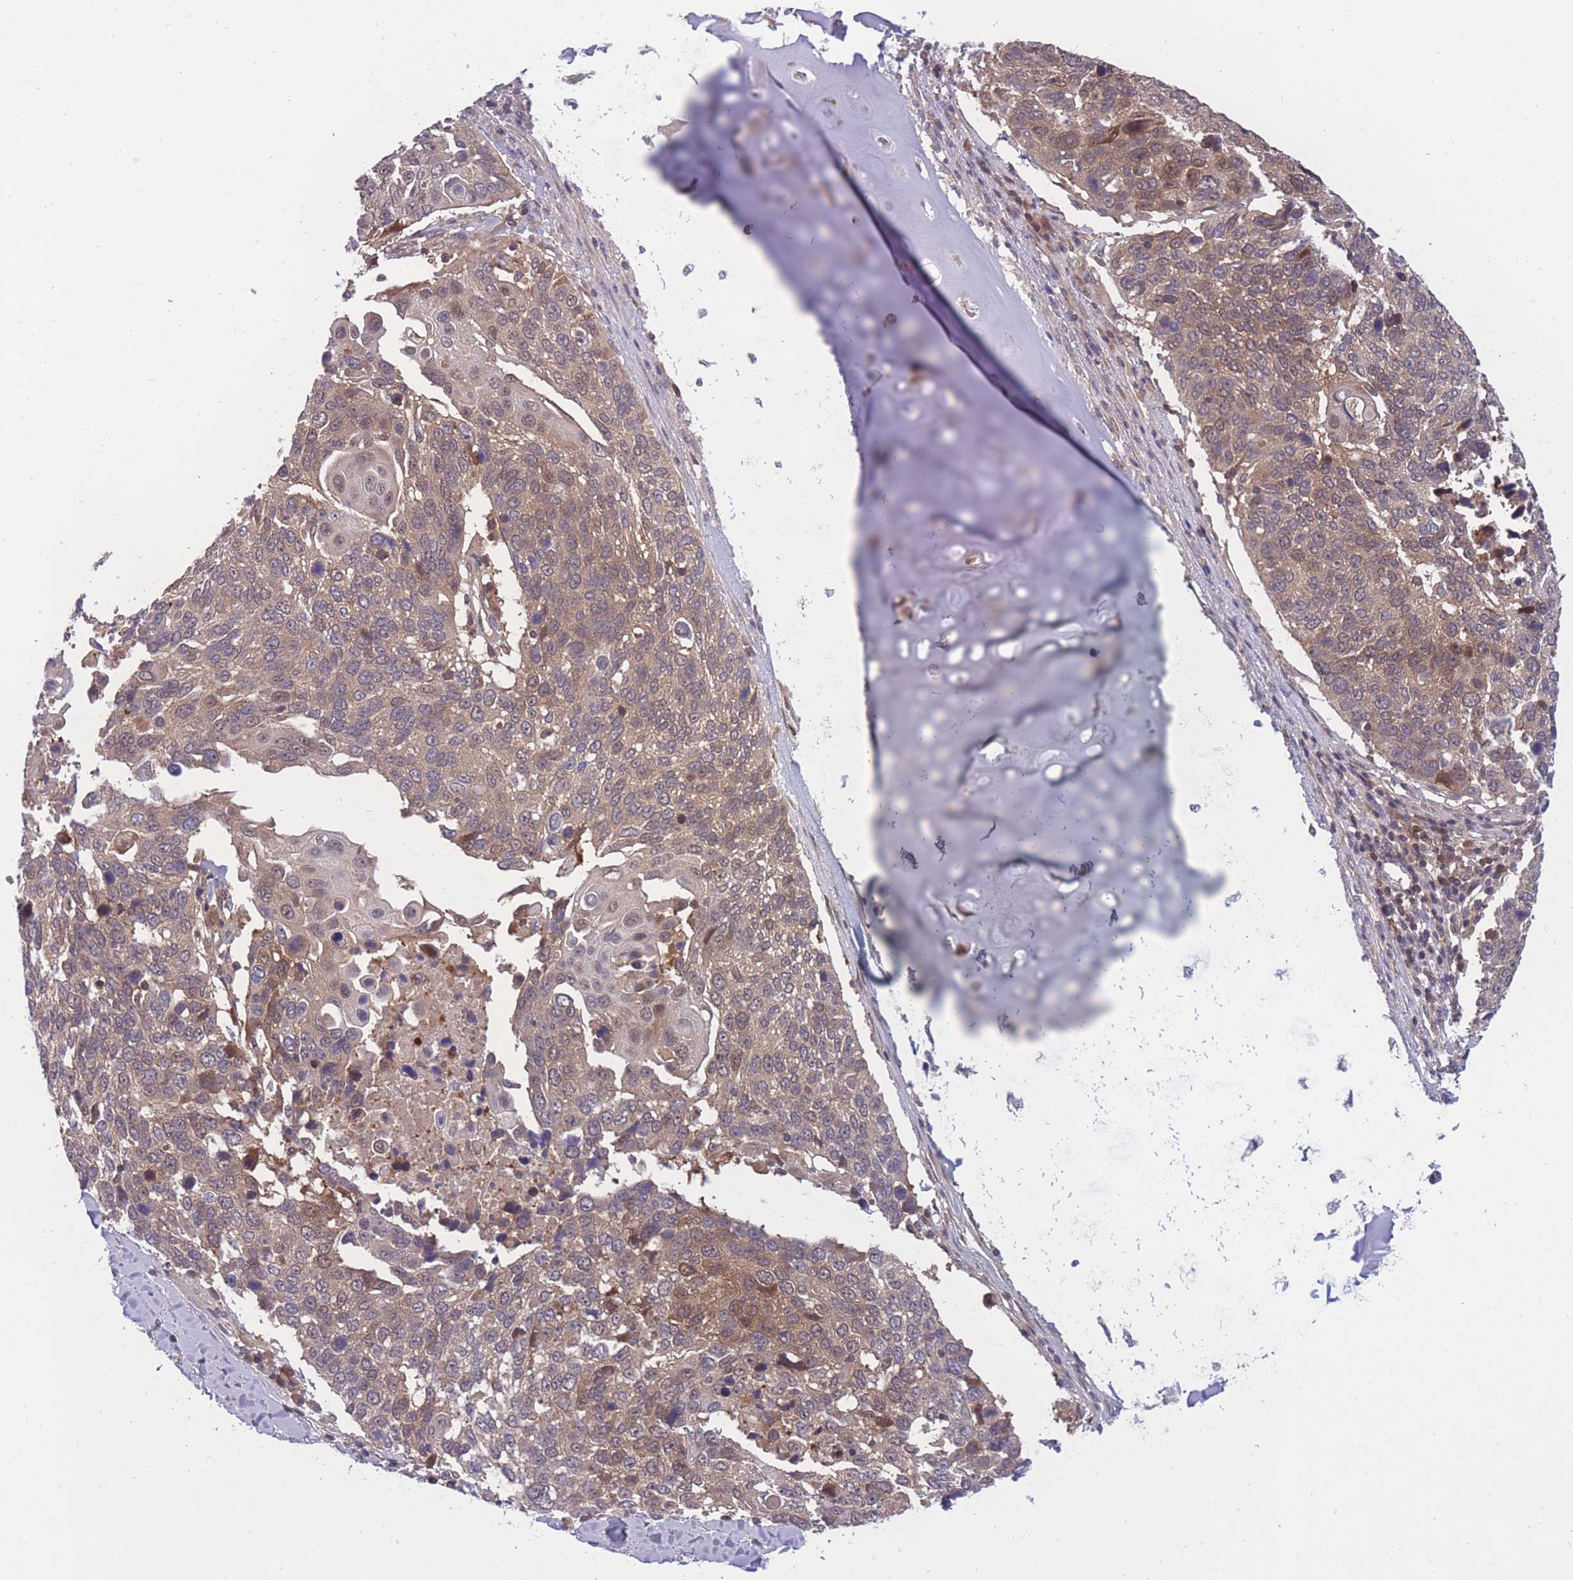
{"staining": {"intensity": "weak", "quantity": ">75%", "location": "cytoplasmic/membranous"}, "tissue": "lung cancer", "cell_type": "Tumor cells", "image_type": "cancer", "snomed": [{"axis": "morphology", "description": "Squamous cell carcinoma, NOS"}, {"axis": "topography", "description": "Lung"}], "caption": "Weak cytoplasmic/membranous protein positivity is seen in about >75% of tumor cells in squamous cell carcinoma (lung). (brown staining indicates protein expression, while blue staining denotes nuclei).", "gene": "UBE2N", "patient": {"sex": "male", "age": 66}}